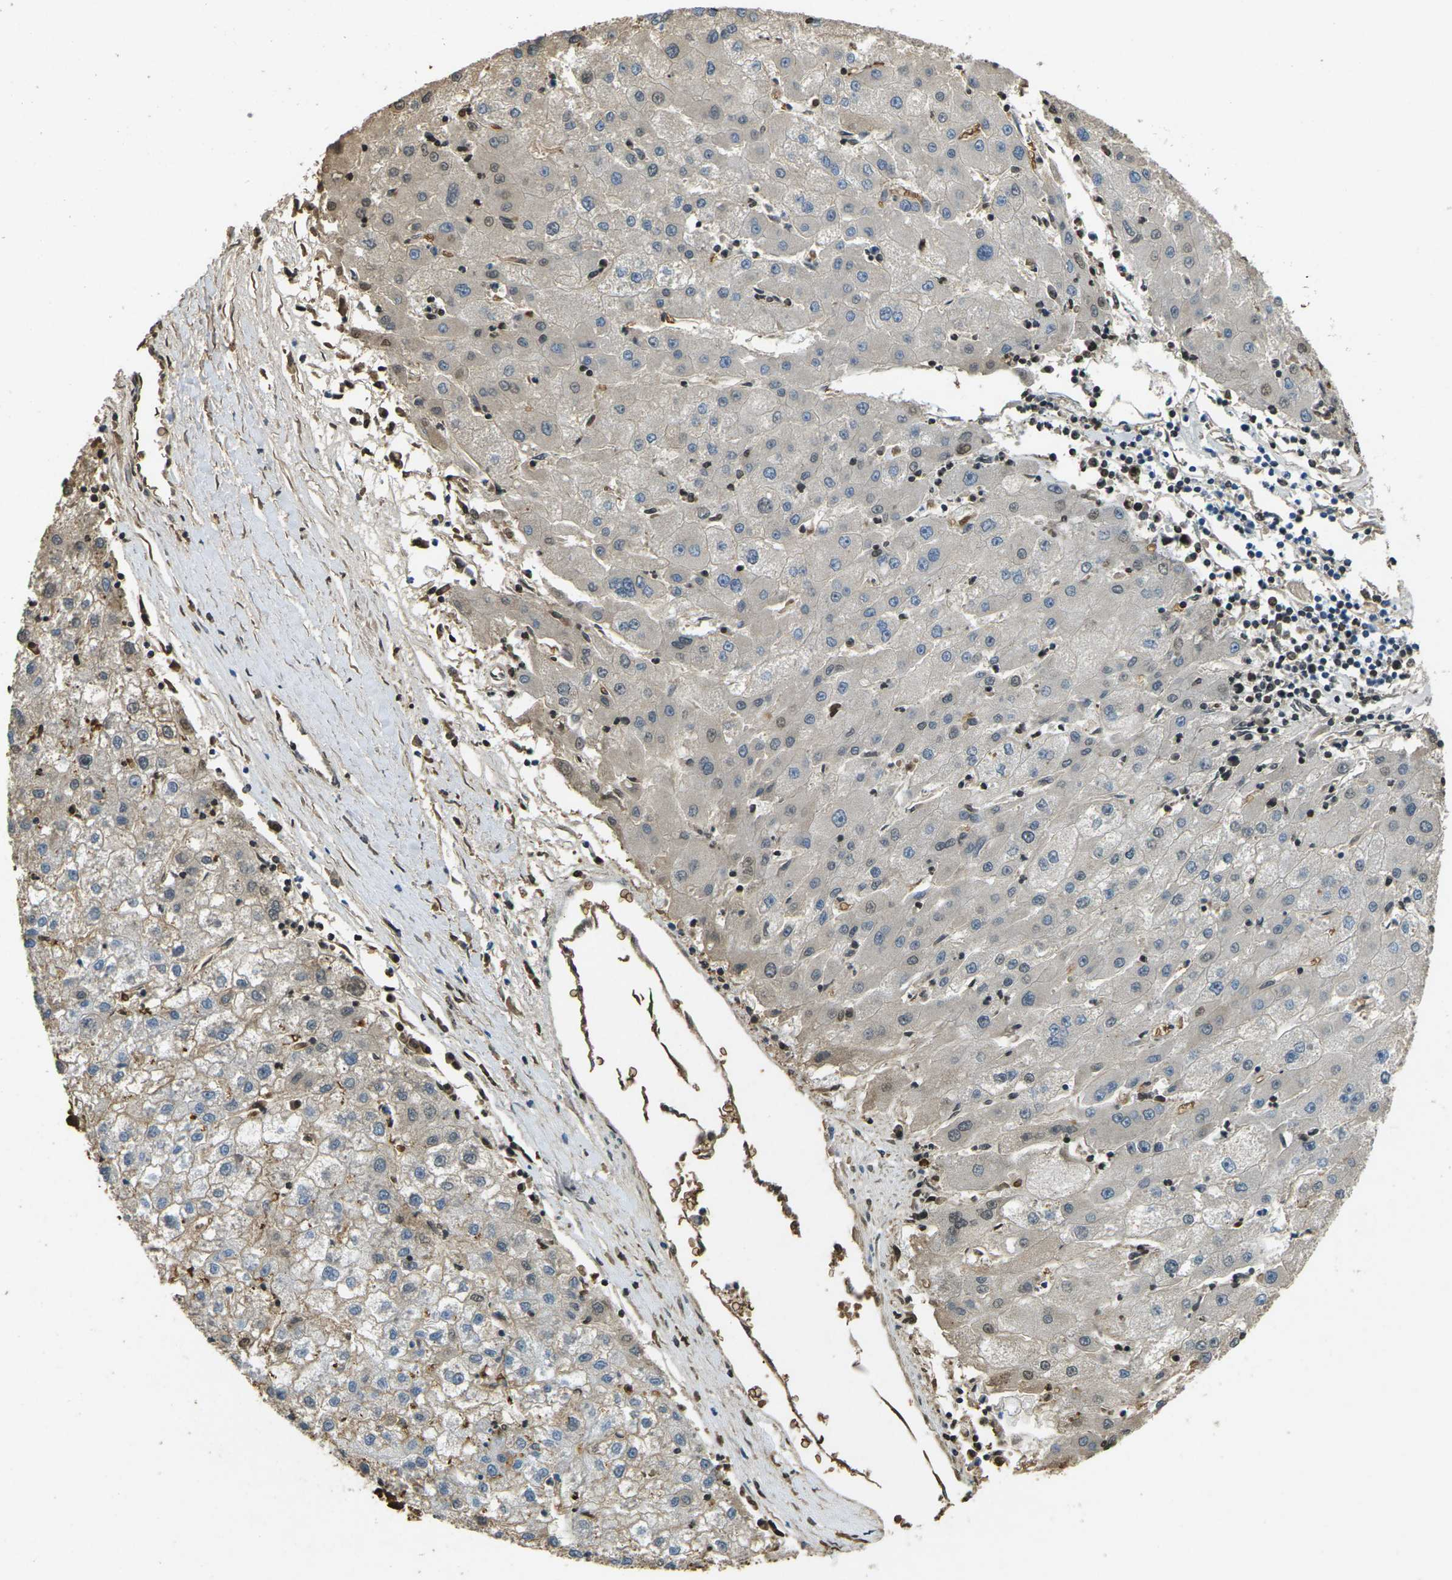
{"staining": {"intensity": "weak", "quantity": "25%-75%", "location": "cytoplasmic/membranous"}, "tissue": "liver cancer", "cell_type": "Tumor cells", "image_type": "cancer", "snomed": [{"axis": "morphology", "description": "Carcinoma, Hepatocellular, NOS"}, {"axis": "topography", "description": "Liver"}], "caption": "Liver hepatocellular carcinoma stained with DAB immunohistochemistry (IHC) shows low levels of weak cytoplasmic/membranous staining in approximately 25%-75% of tumor cells.", "gene": "HBB", "patient": {"sex": "male", "age": 72}}